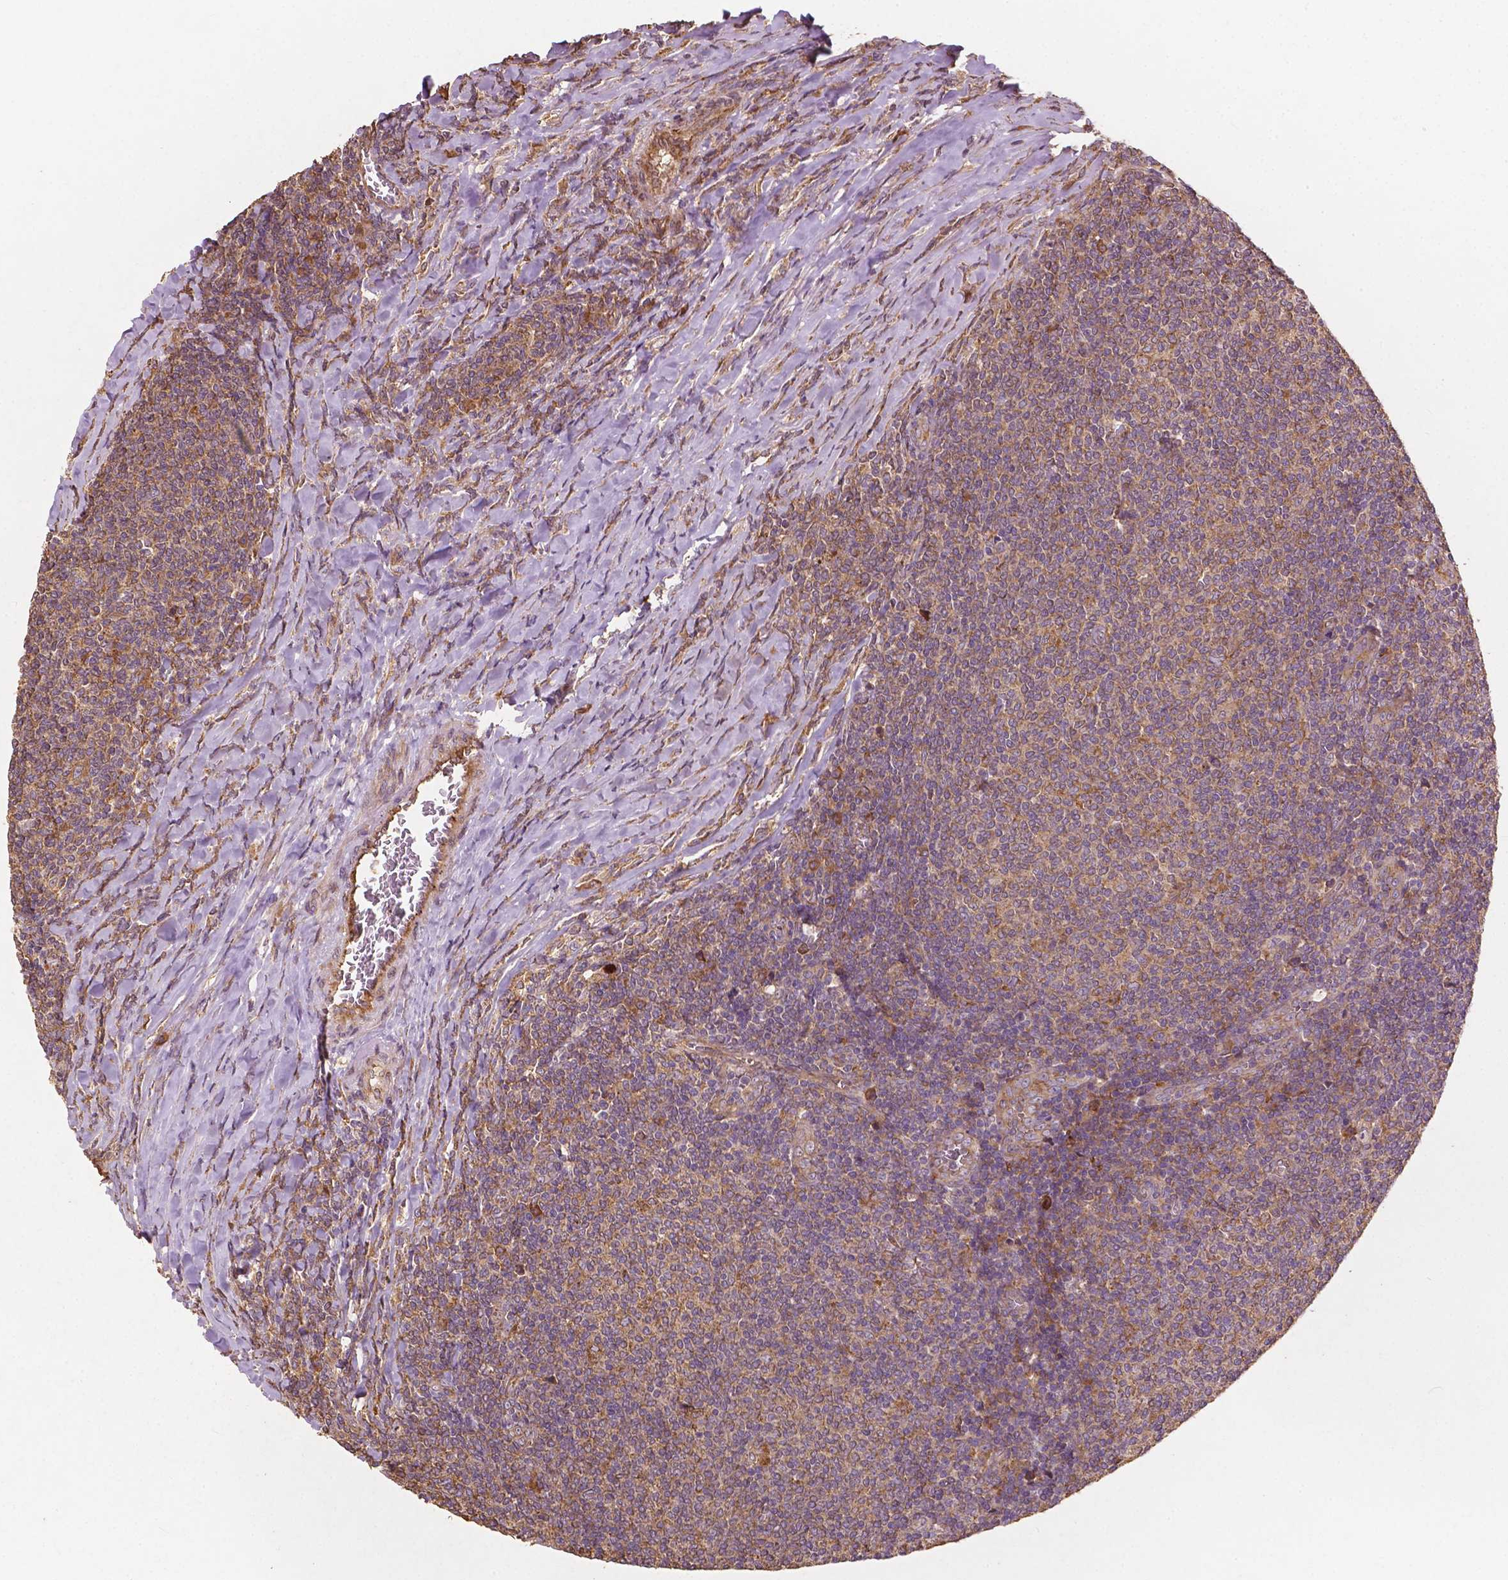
{"staining": {"intensity": "weak", "quantity": "<25%", "location": "cytoplasmic/membranous"}, "tissue": "lymphoma", "cell_type": "Tumor cells", "image_type": "cancer", "snomed": [{"axis": "morphology", "description": "Malignant lymphoma, non-Hodgkin's type, Low grade"}, {"axis": "topography", "description": "Lymph node"}], "caption": "This histopathology image is of malignant lymphoma, non-Hodgkin's type (low-grade) stained with immunohistochemistry to label a protein in brown with the nuclei are counter-stained blue. There is no staining in tumor cells.", "gene": "G3BP1", "patient": {"sex": "male", "age": 52}}